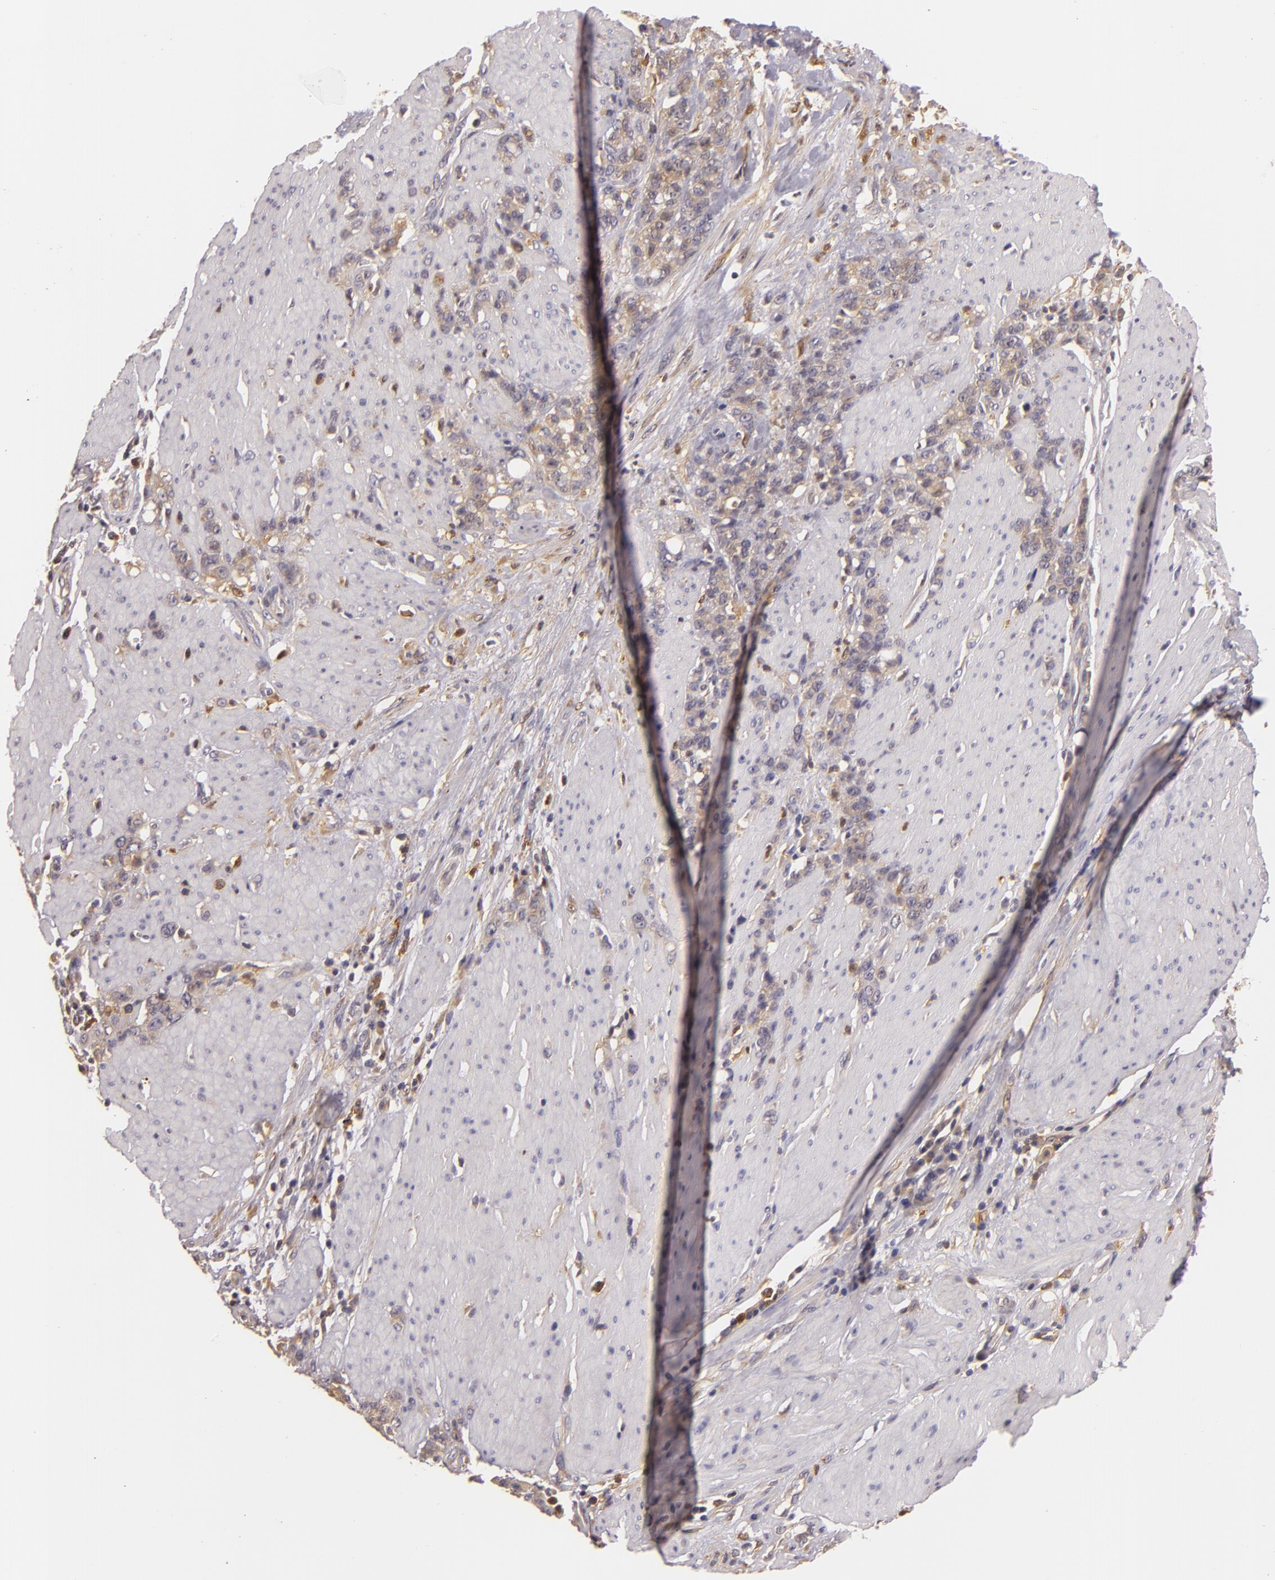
{"staining": {"intensity": "weak", "quantity": ">75%", "location": "cytoplasmic/membranous"}, "tissue": "stomach cancer", "cell_type": "Tumor cells", "image_type": "cancer", "snomed": [{"axis": "morphology", "description": "Adenocarcinoma, NOS"}, {"axis": "topography", "description": "Stomach, lower"}], "caption": "A brown stain highlights weak cytoplasmic/membranous expression of a protein in human stomach cancer tumor cells.", "gene": "TOM1", "patient": {"sex": "male", "age": 88}}